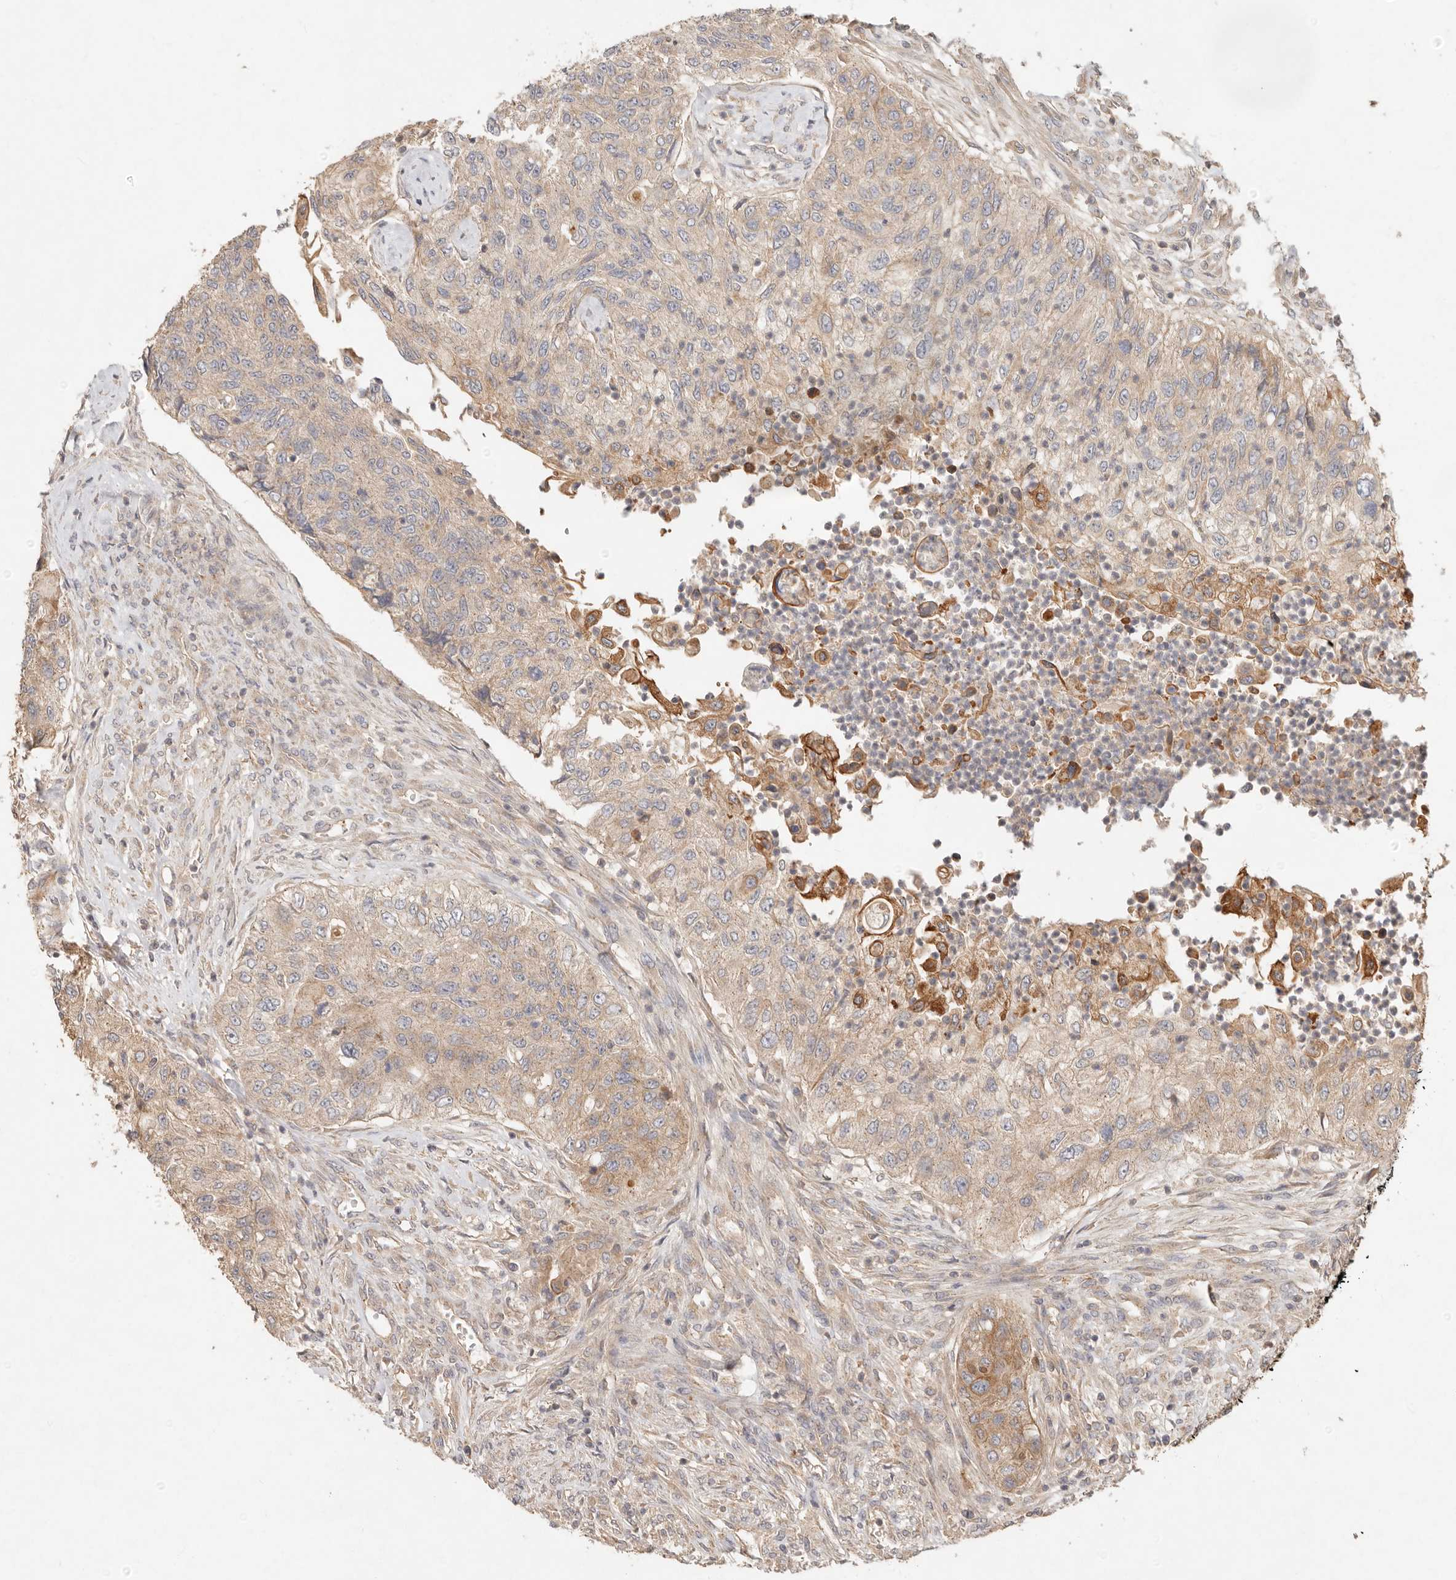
{"staining": {"intensity": "weak", "quantity": ">75%", "location": "cytoplasmic/membranous"}, "tissue": "urothelial cancer", "cell_type": "Tumor cells", "image_type": "cancer", "snomed": [{"axis": "morphology", "description": "Urothelial carcinoma, High grade"}, {"axis": "topography", "description": "Urinary bladder"}], "caption": "DAB (3,3'-diaminobenzidine) immunohistochemical staining of human urothelial carcinoma (high-grade) shows weak cytoplasmic/membranous protein positivity in approximately >75% of tumor cells. (Brightfield microscopy of DAB IHC at high magnification).", "gene": "HECTD3", "patient": {"sex": "female", "age": 60}}